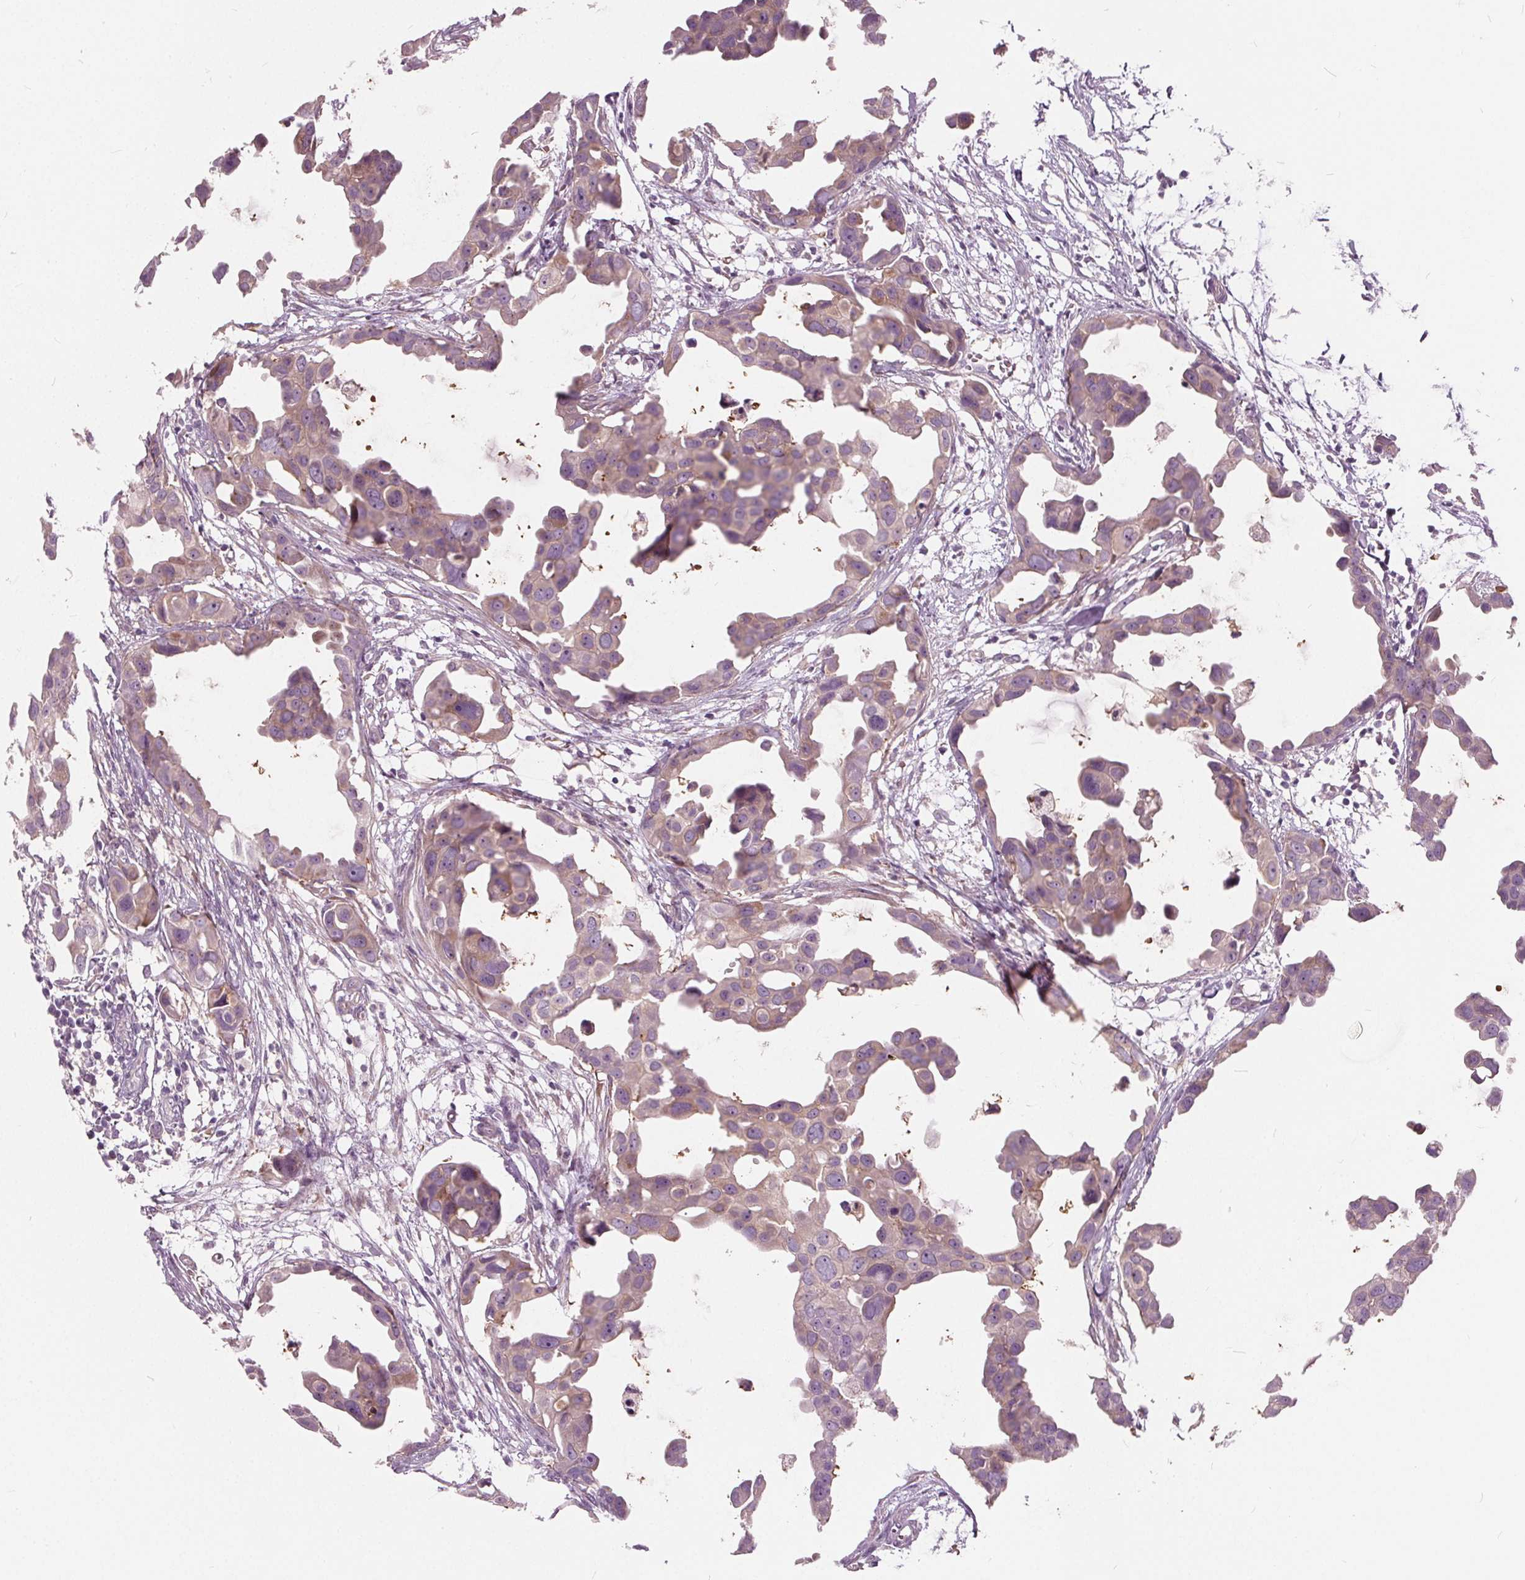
{"staining": {"intensity": "weak", "quantity": "25%-75%", "location": "cytoplasmic/membranous"}, "tissue": "breast cancer", "cell_type": "Tumor cells", "image_type": "cancer", "snomed": [{"axis": "morphology", "description": "Duct carcinoma"}, {"axis": "topography", "description": "Breast"}], "caption": "The immunohistochemical stain highlights weak cytoplasmic/membranous staining in tumor cells of infiltrating ductal carcinoma (breast) tissue. Ihc stains the protein in brown and the nuclei are stained blue.", "gene": "LHFPL7", "patient": {"sex": "female", "age": 38}}